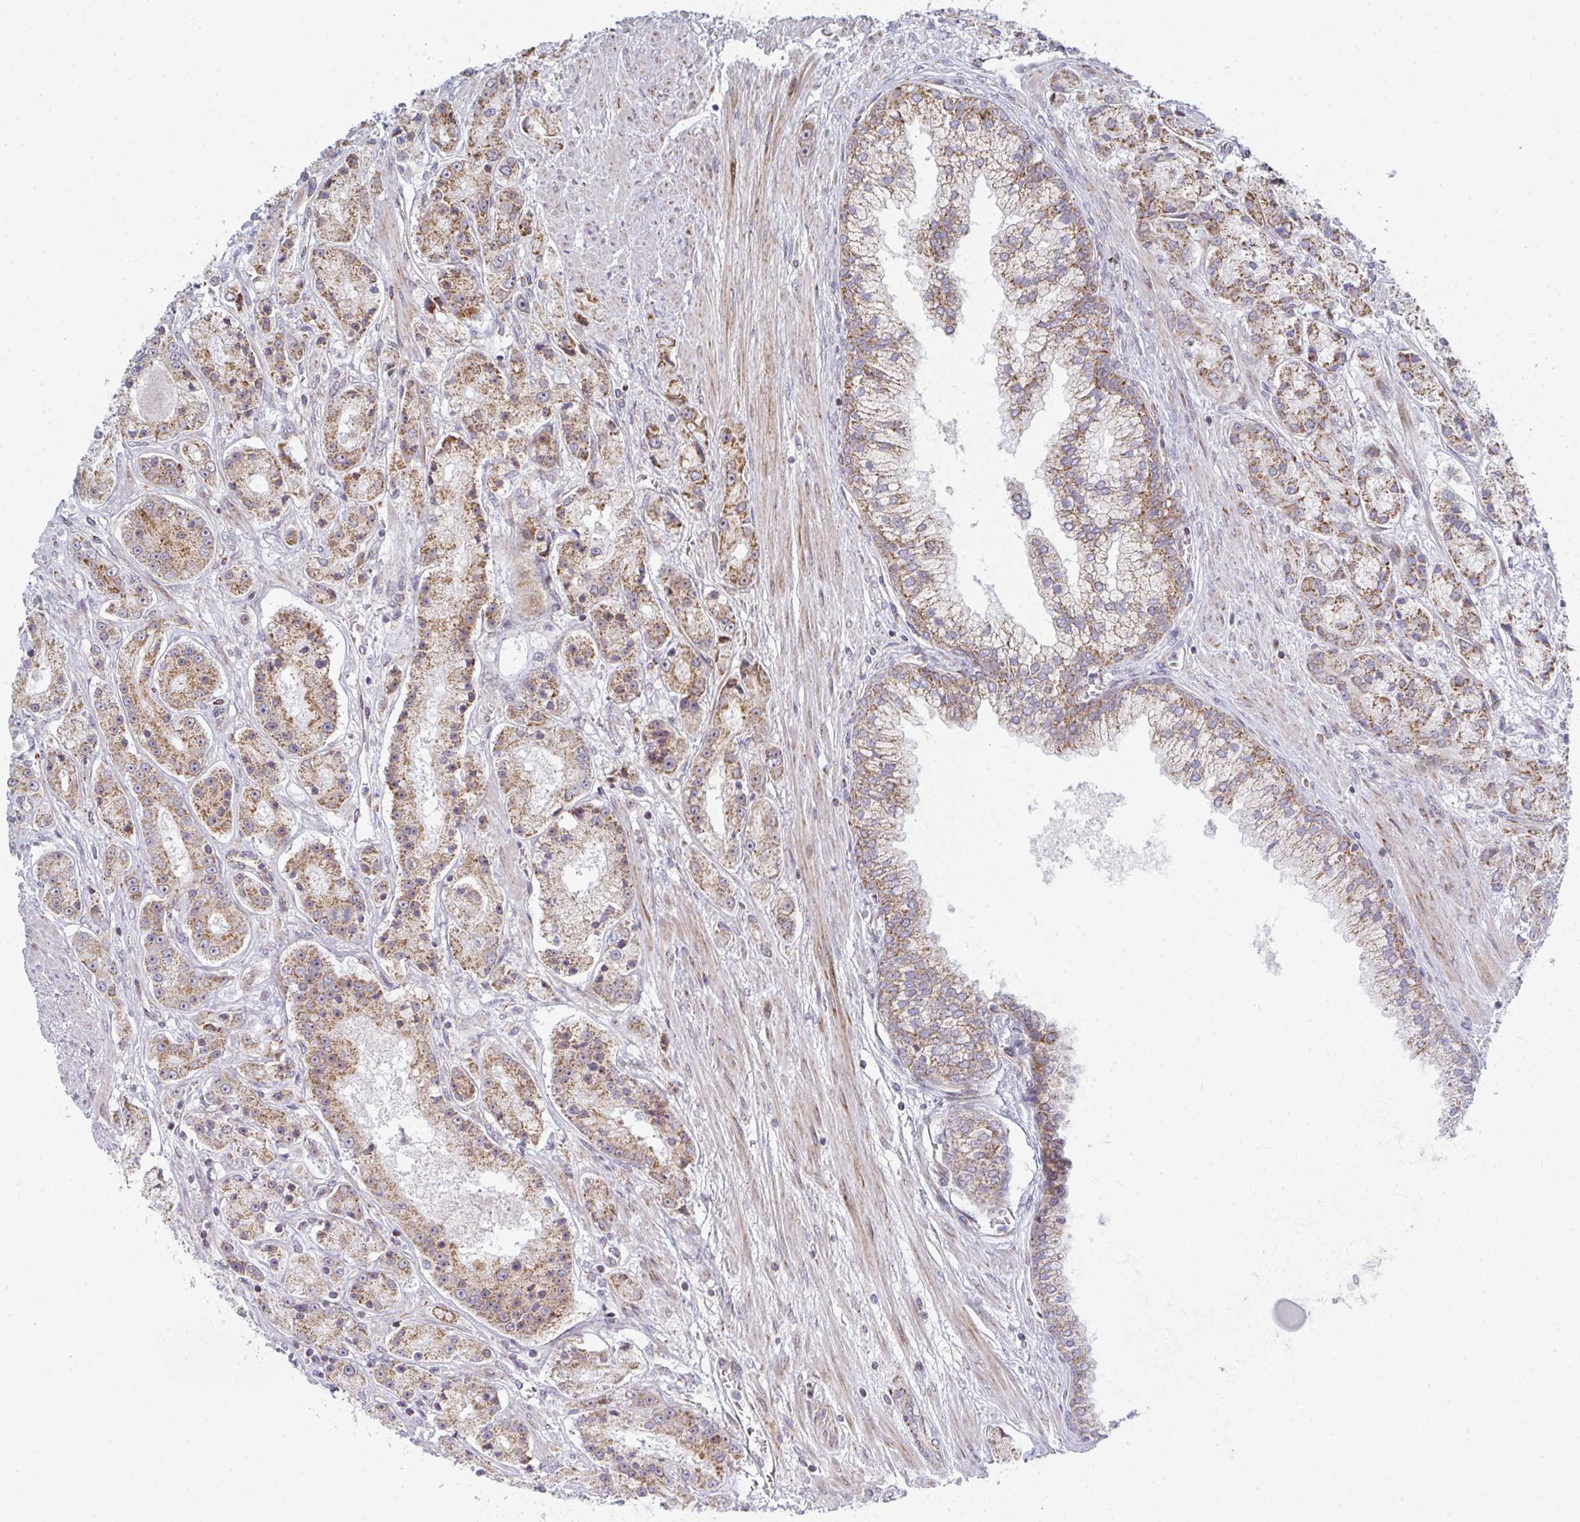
{"staining": {"intensity": "moderate", "quantity": ">75%", "location": "cytoplasmic/membranous"}, "tissue": "prostate cancer", "cell_type": "Tumor cells", "image_type": "cancer", "snomed": [{"axis": "morphology", "description": "Adenocarcinoma, High grade"}, {"axis": "topography", "description": "Prostate"}], "caption": "Immunohistochemical staining of human high-grade adenocarcinoma (prostate) reveals medium levels of moderate cytoplasmic/membranous protein expression in about >75% of tumor cells.", "gene": "PRKCH", "patient": {"sex": "male", "age": 67}}